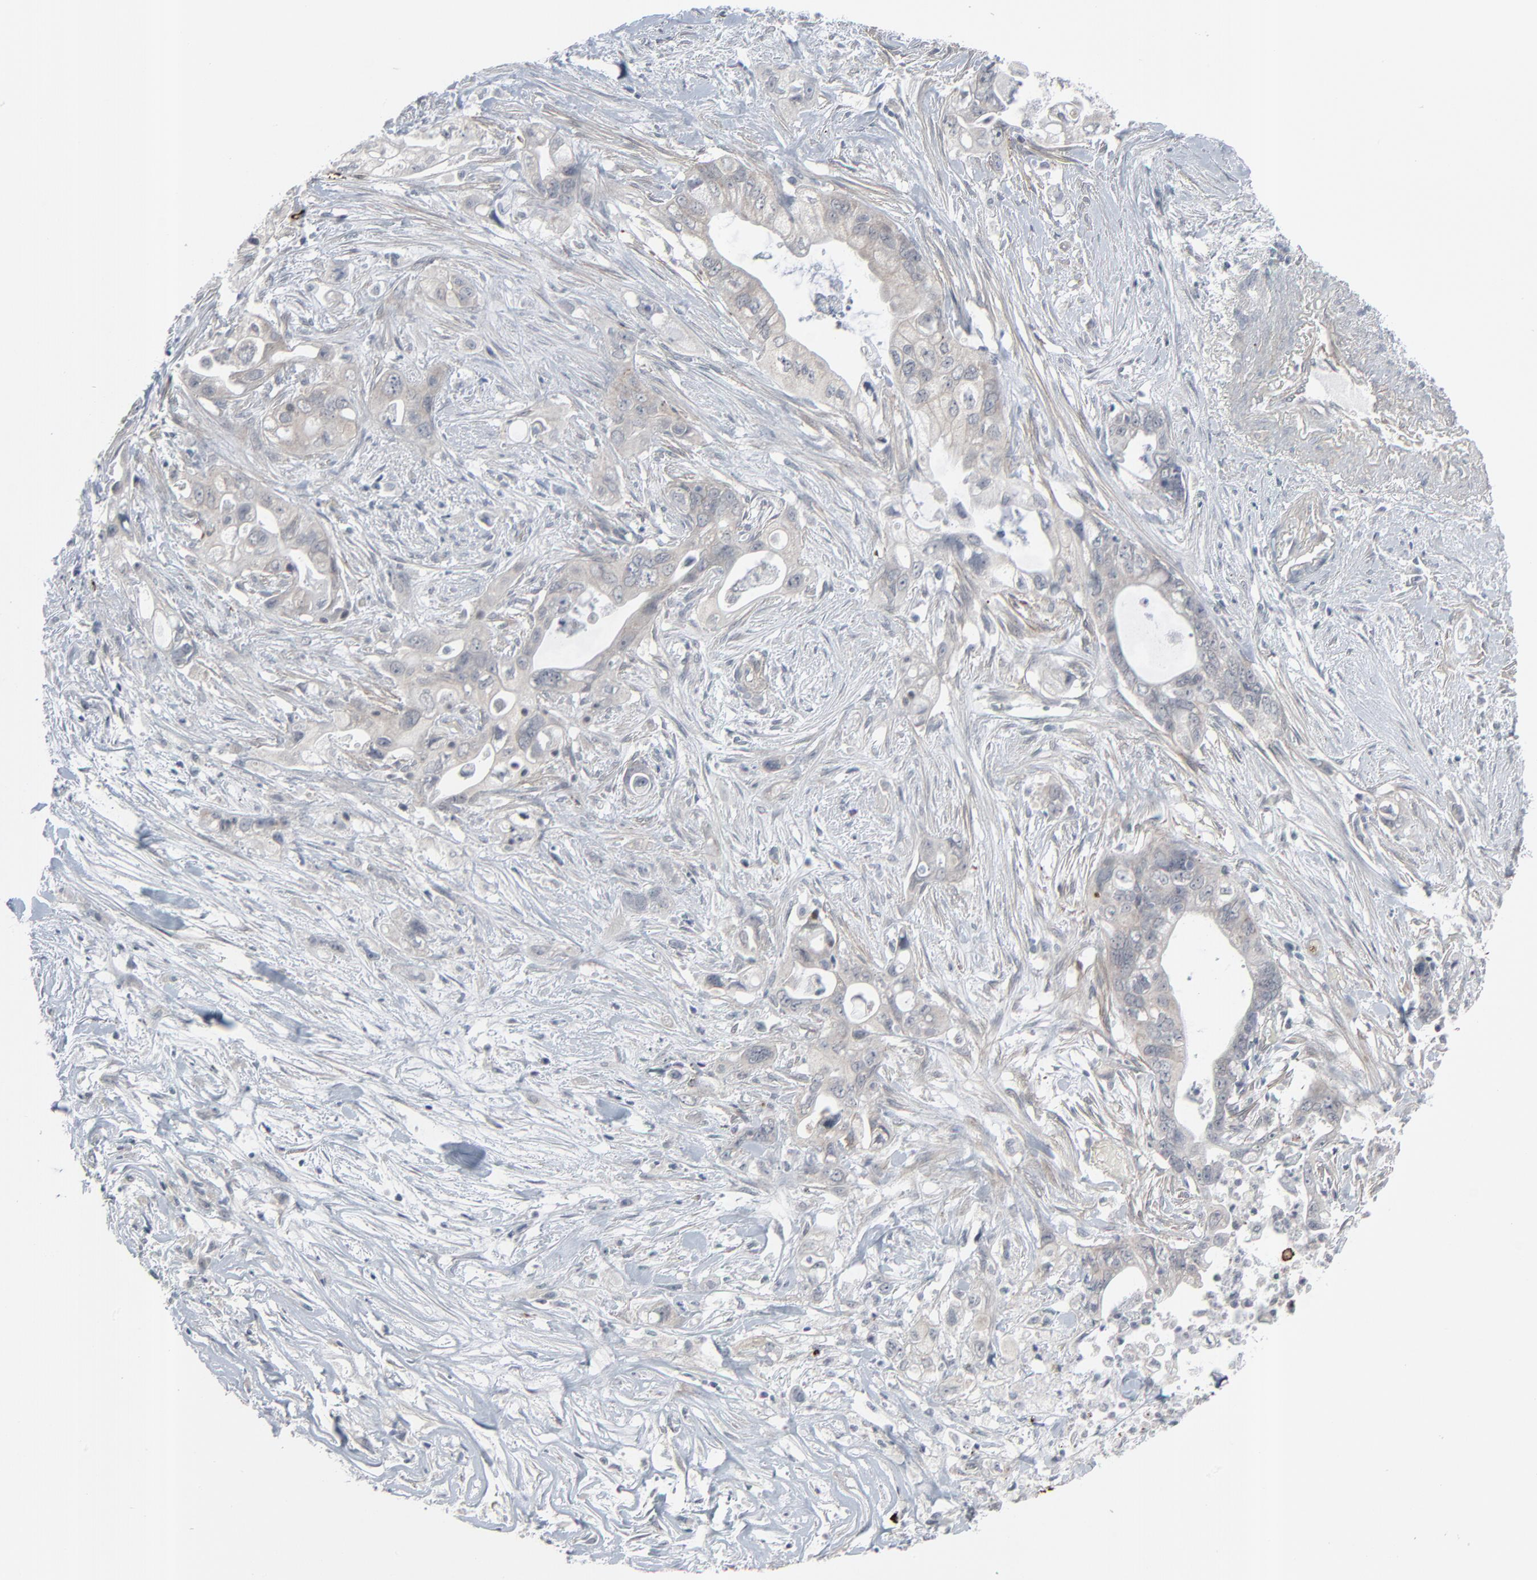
{"staining": {"intensity": "negative", "quantity": "none", "location": "none"}, "tissue": "pancreatic cancer", "cell_type": "Tumor cells", "image_type": "cancer", "snomed": [{"axis": "morphology", "description": "Normal tissue, NOS"}, {"axis": "topography", "description": "Pancreas"}], "caption": "Protein analysis of pancreatic cancer demonstrates no significant staining in tumor cells.", "gene": "NEUROD1", "patient": {"sex": "male", "age": 42}}